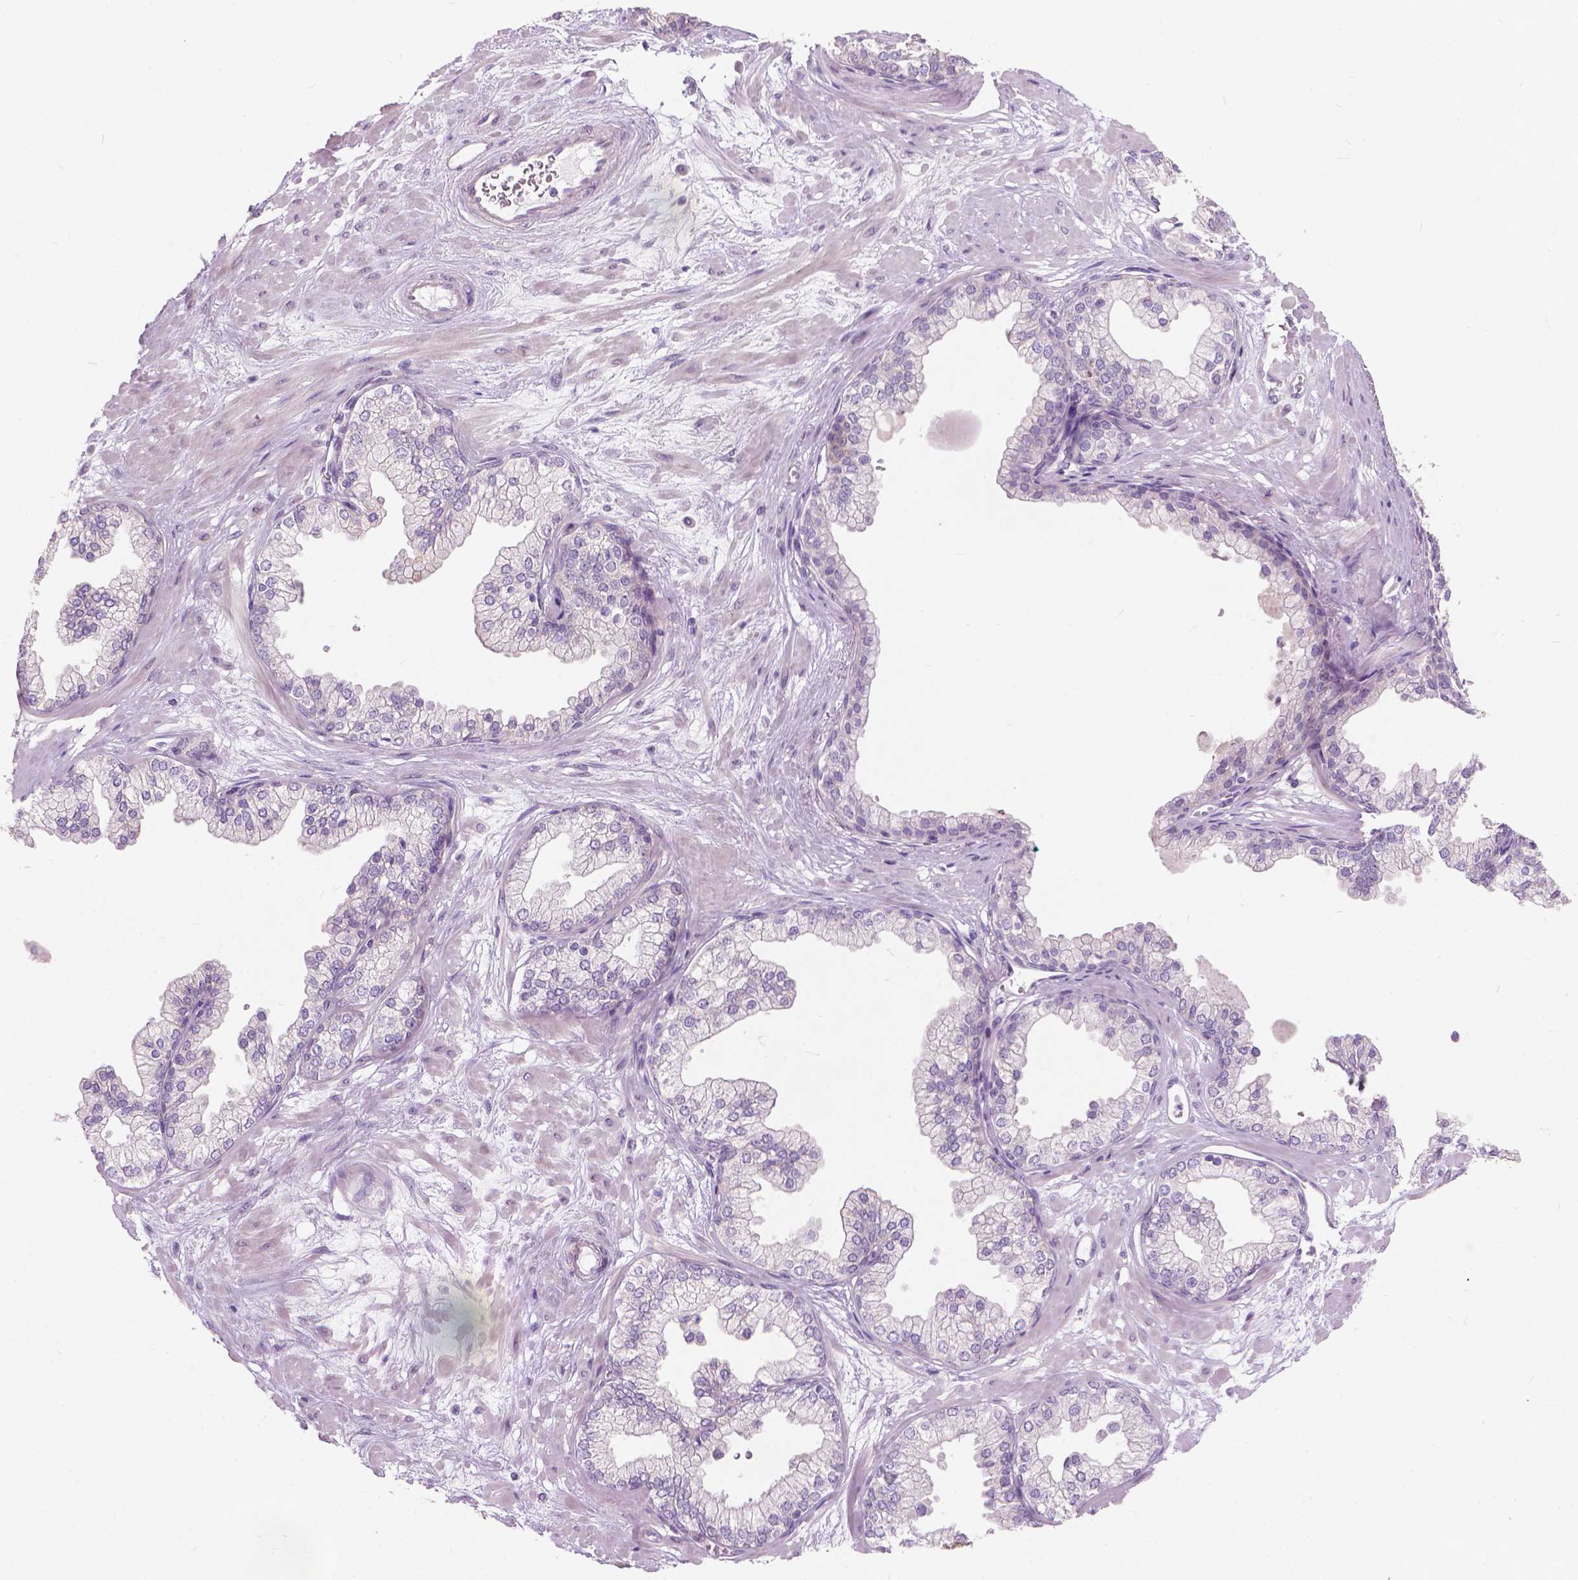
{"staining": {"intensity": "negative", "quantity": "none", "location": "none"}, "tissue": "prostate", "cell_type": "Glandular cells", "image_type": "normal", "snomed": [{"axis": "morphology", "description": "Normal tissue, NOS"}, {"axis": "topography", "description": "Prostate"}, {"axis": "topography", "description": "Peripheral nerve tissue"}], "caption": "An immunohistochemistry (IHC) micrograph of normal prostate is shown. There is no staining in glandular cells of prostate.", "gene": "GPRC5A", "patient": {"sex": "male", "age": 61}}